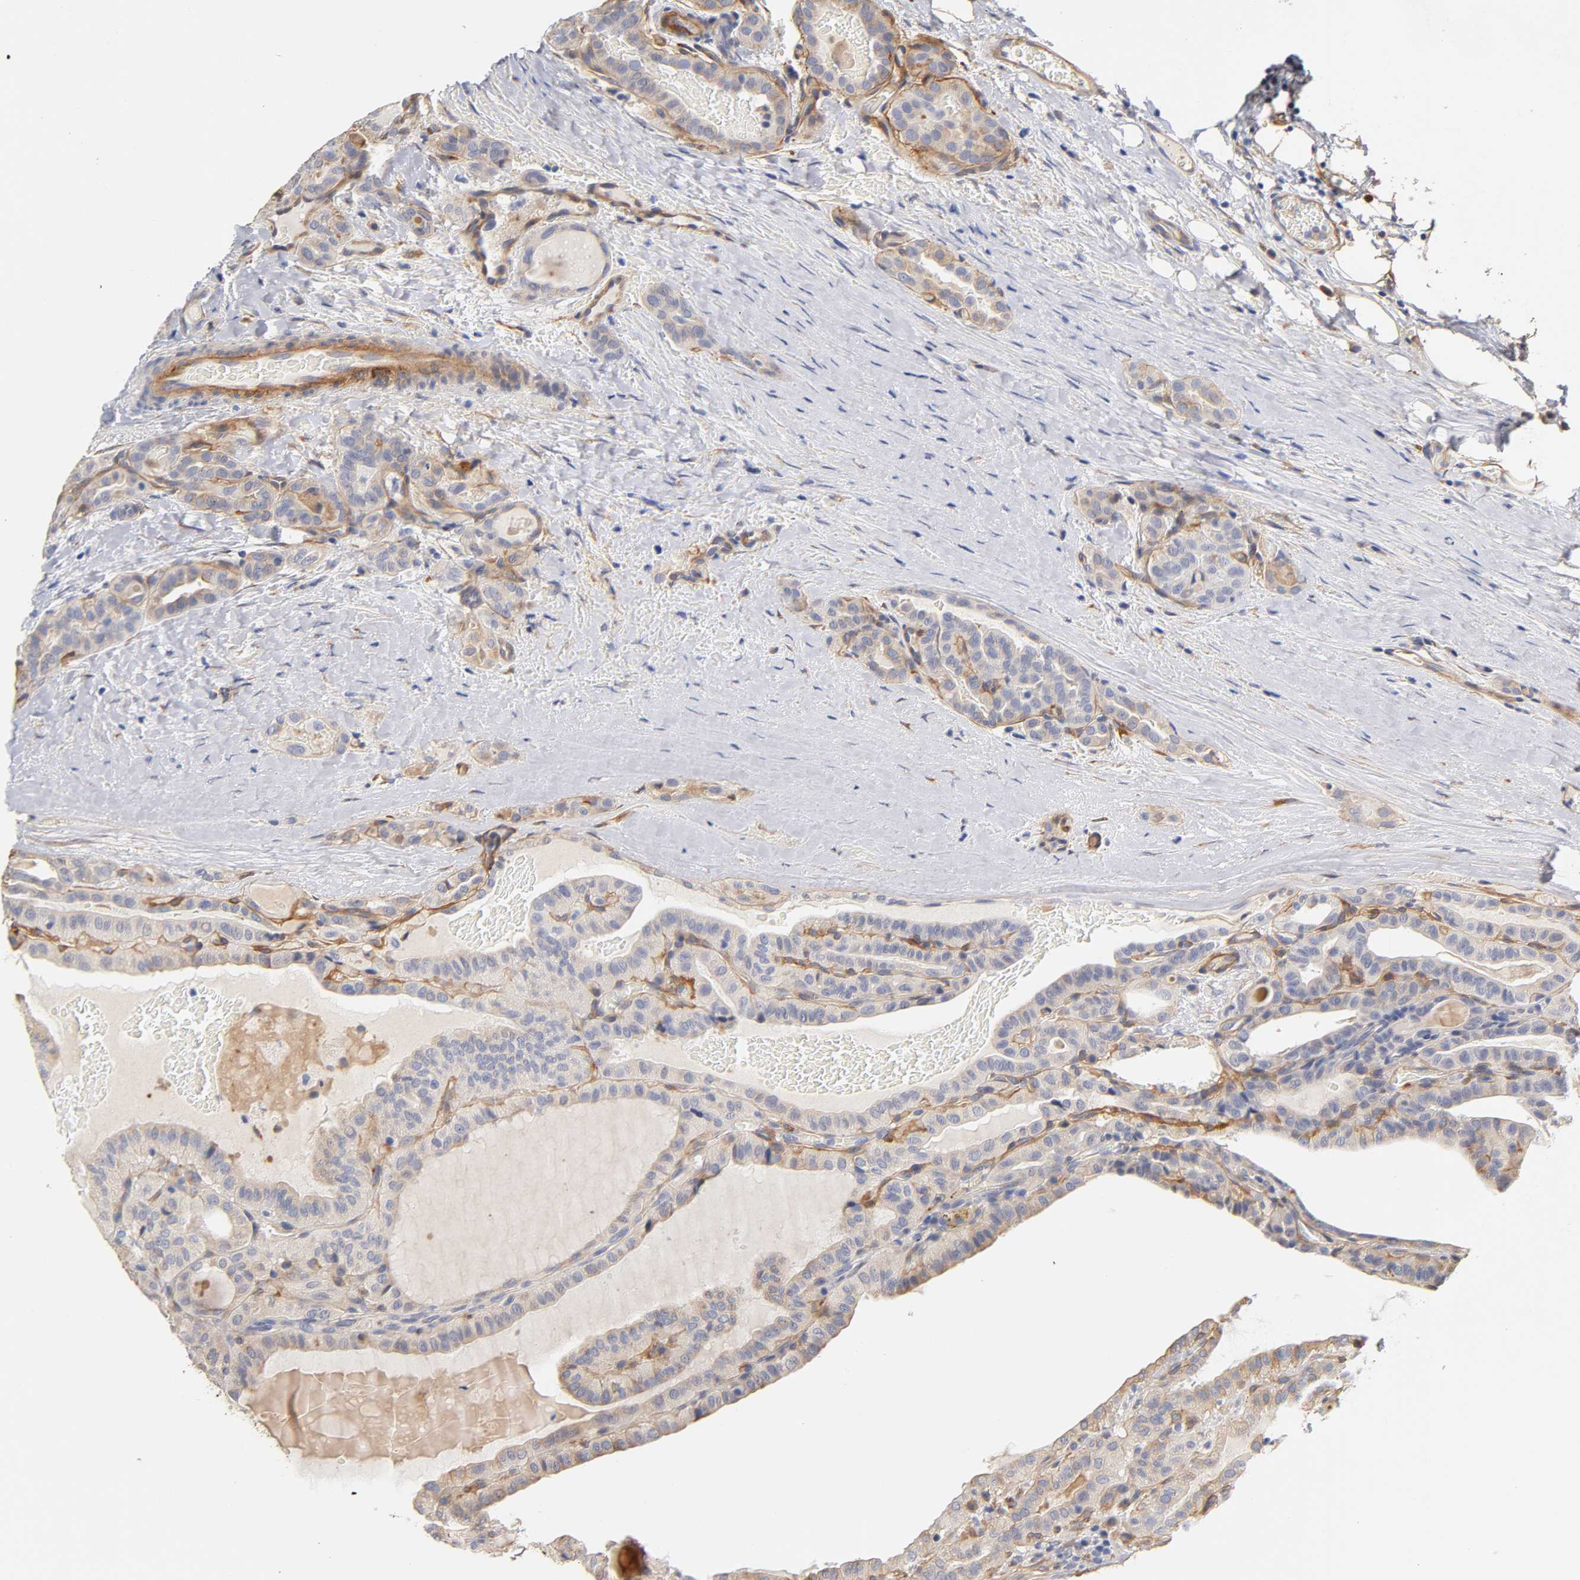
{"staining": {"intensity": "negative", "quantity": "none", "location": "none"}, "tissue": "thyroid cancer", "cell_type": "Tumor cells", "image_type": "cancer", "snomed": [{"axis": "morphology", "description": "Papillary adenocarcinoma, NOS"}, {"axis": "topography", "description": "Thyroid gland"}], "caption": "High magnification brightfield microscopy of papillary adenocarcinoma (thyroid) stained with DAB (3,3'-diaminobenzidine) (brown) and counterstained with hematoxylin (blue): tumor cells show no significant positivity.", "gene": "LAMB1", "patient": {"sex": "male", "age": 77}}